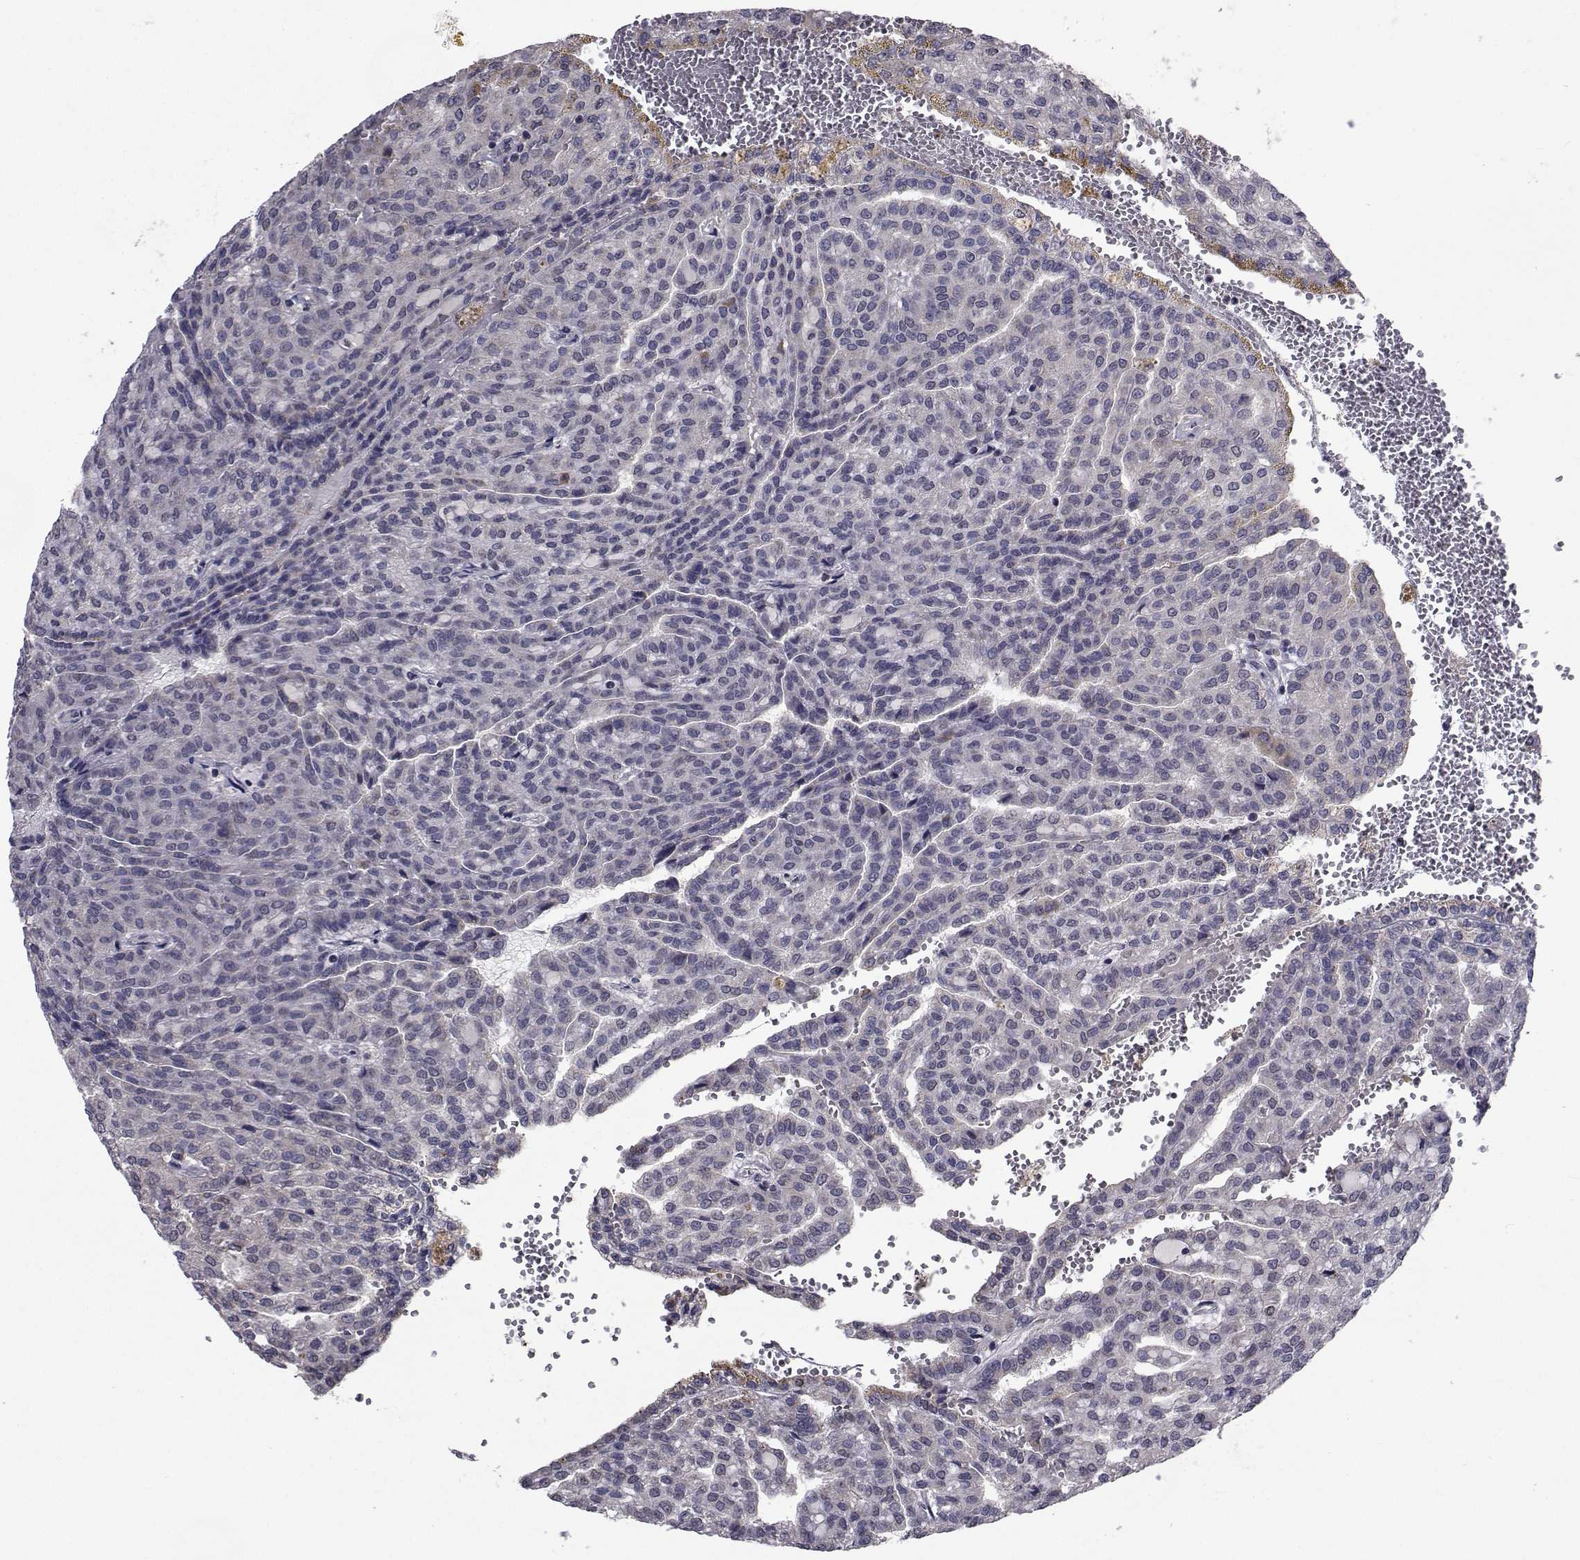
{"staining": {"intensity": "negative", "quantity": "none", "location": "none"}, "tissue": "renal cancer", "cell_type": "Tumor cells", "image_type": "cancer", "snomed": [{"axis": "morphology", "description": "Adenocarcinoma, NOS"}, {"axis": "topography", "description": "Kidney"}], "caption": "Protein analysis of renal cancer demonstrates no significant staining in tumor cells.", "gene": "CYP2S1", "patient": {"sex": "male", "age": 63}}